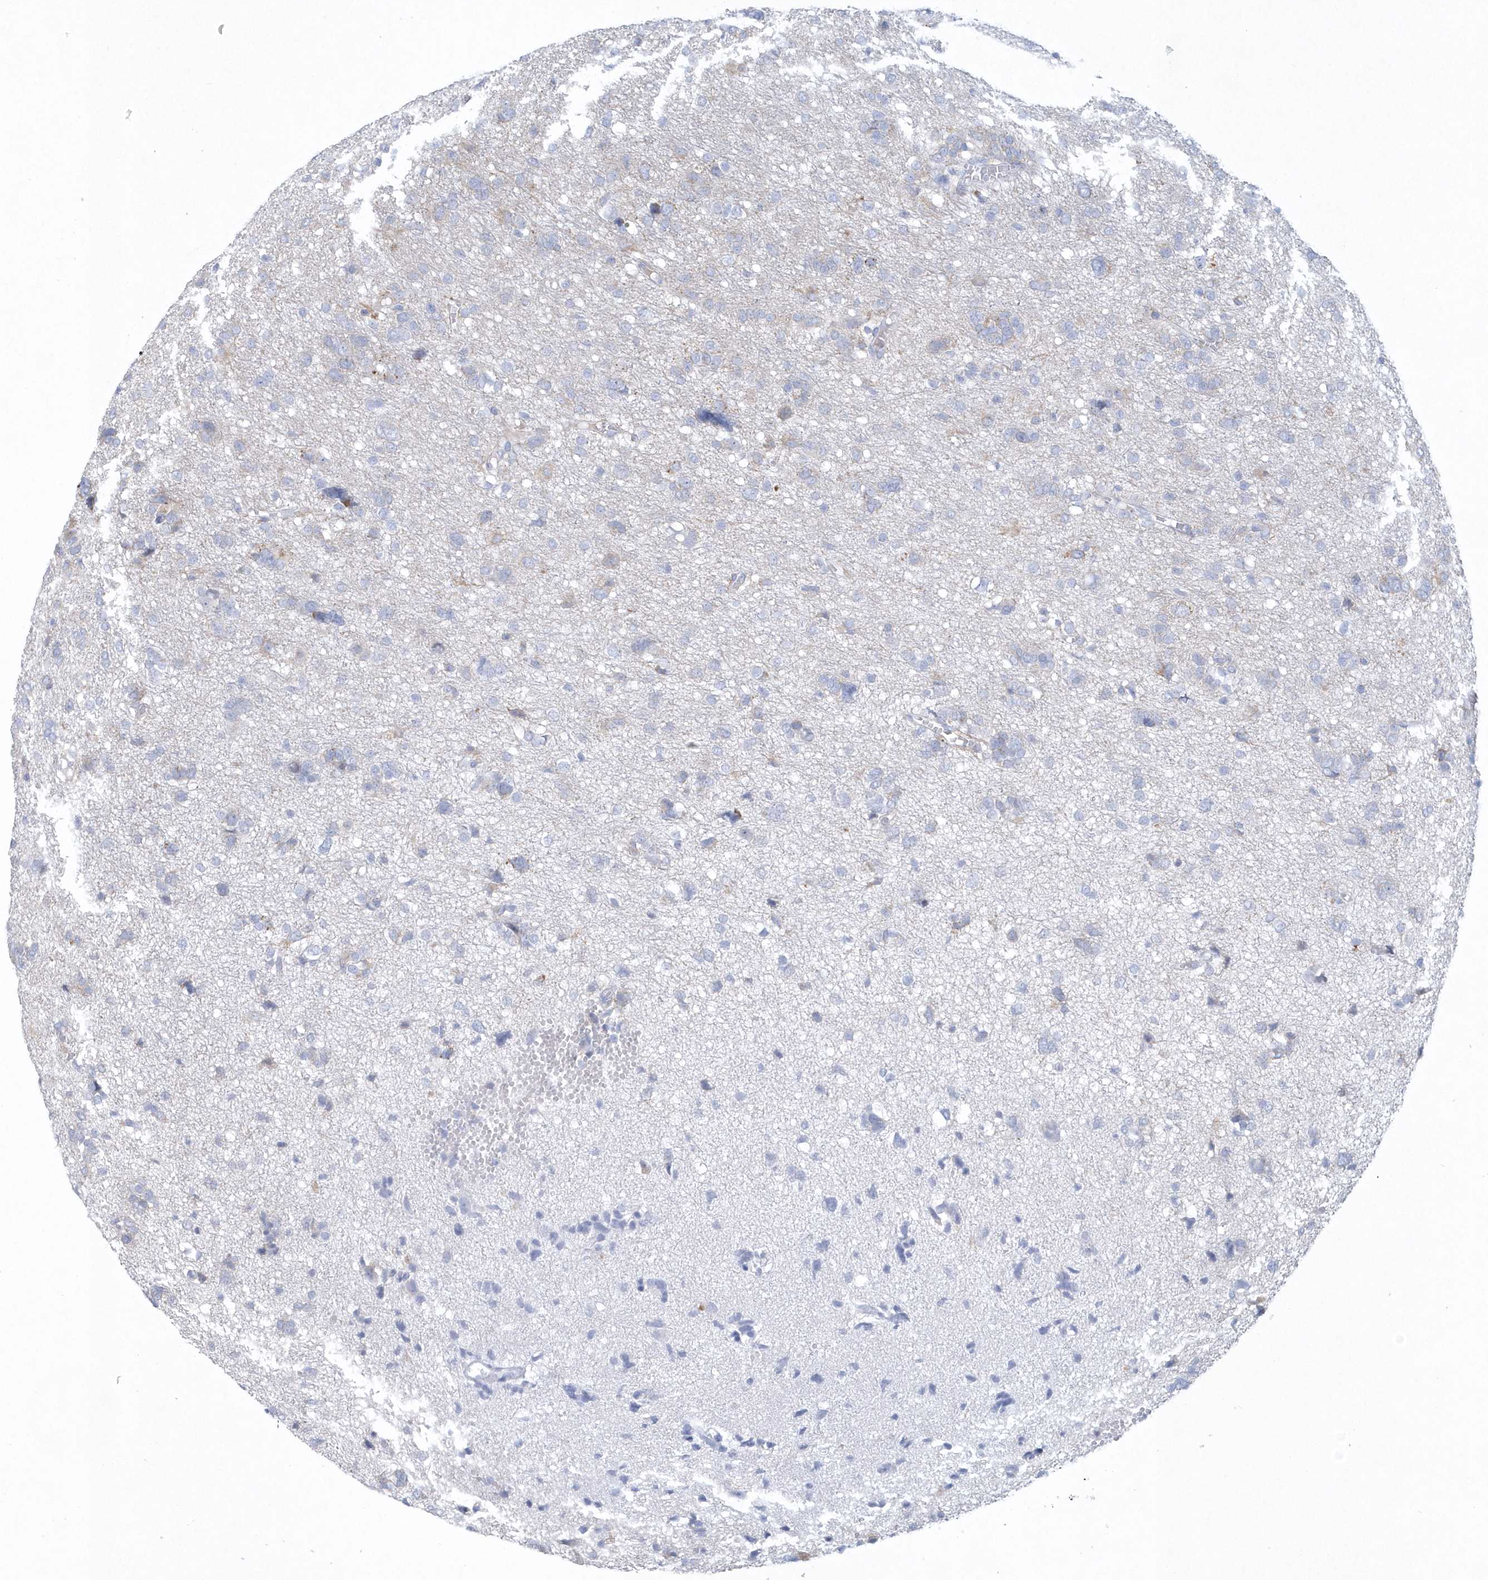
{"staining": {"intensity": "negative", "quantity": "none", "location": "none"}, "tissue": "glioma", "cell_type": "Tumor cells", "image_type": "cancer", "snomed": [{"axis": "morphology", "description": "Glioma, malignant, High grade"}, {"axis": "topography", "description": "Brain"}], "caption": "Tumor cells are negative for protein expression in human glioma.", "gene": "NIPAL1", "patient": {"sex": "female", "age": 59}}